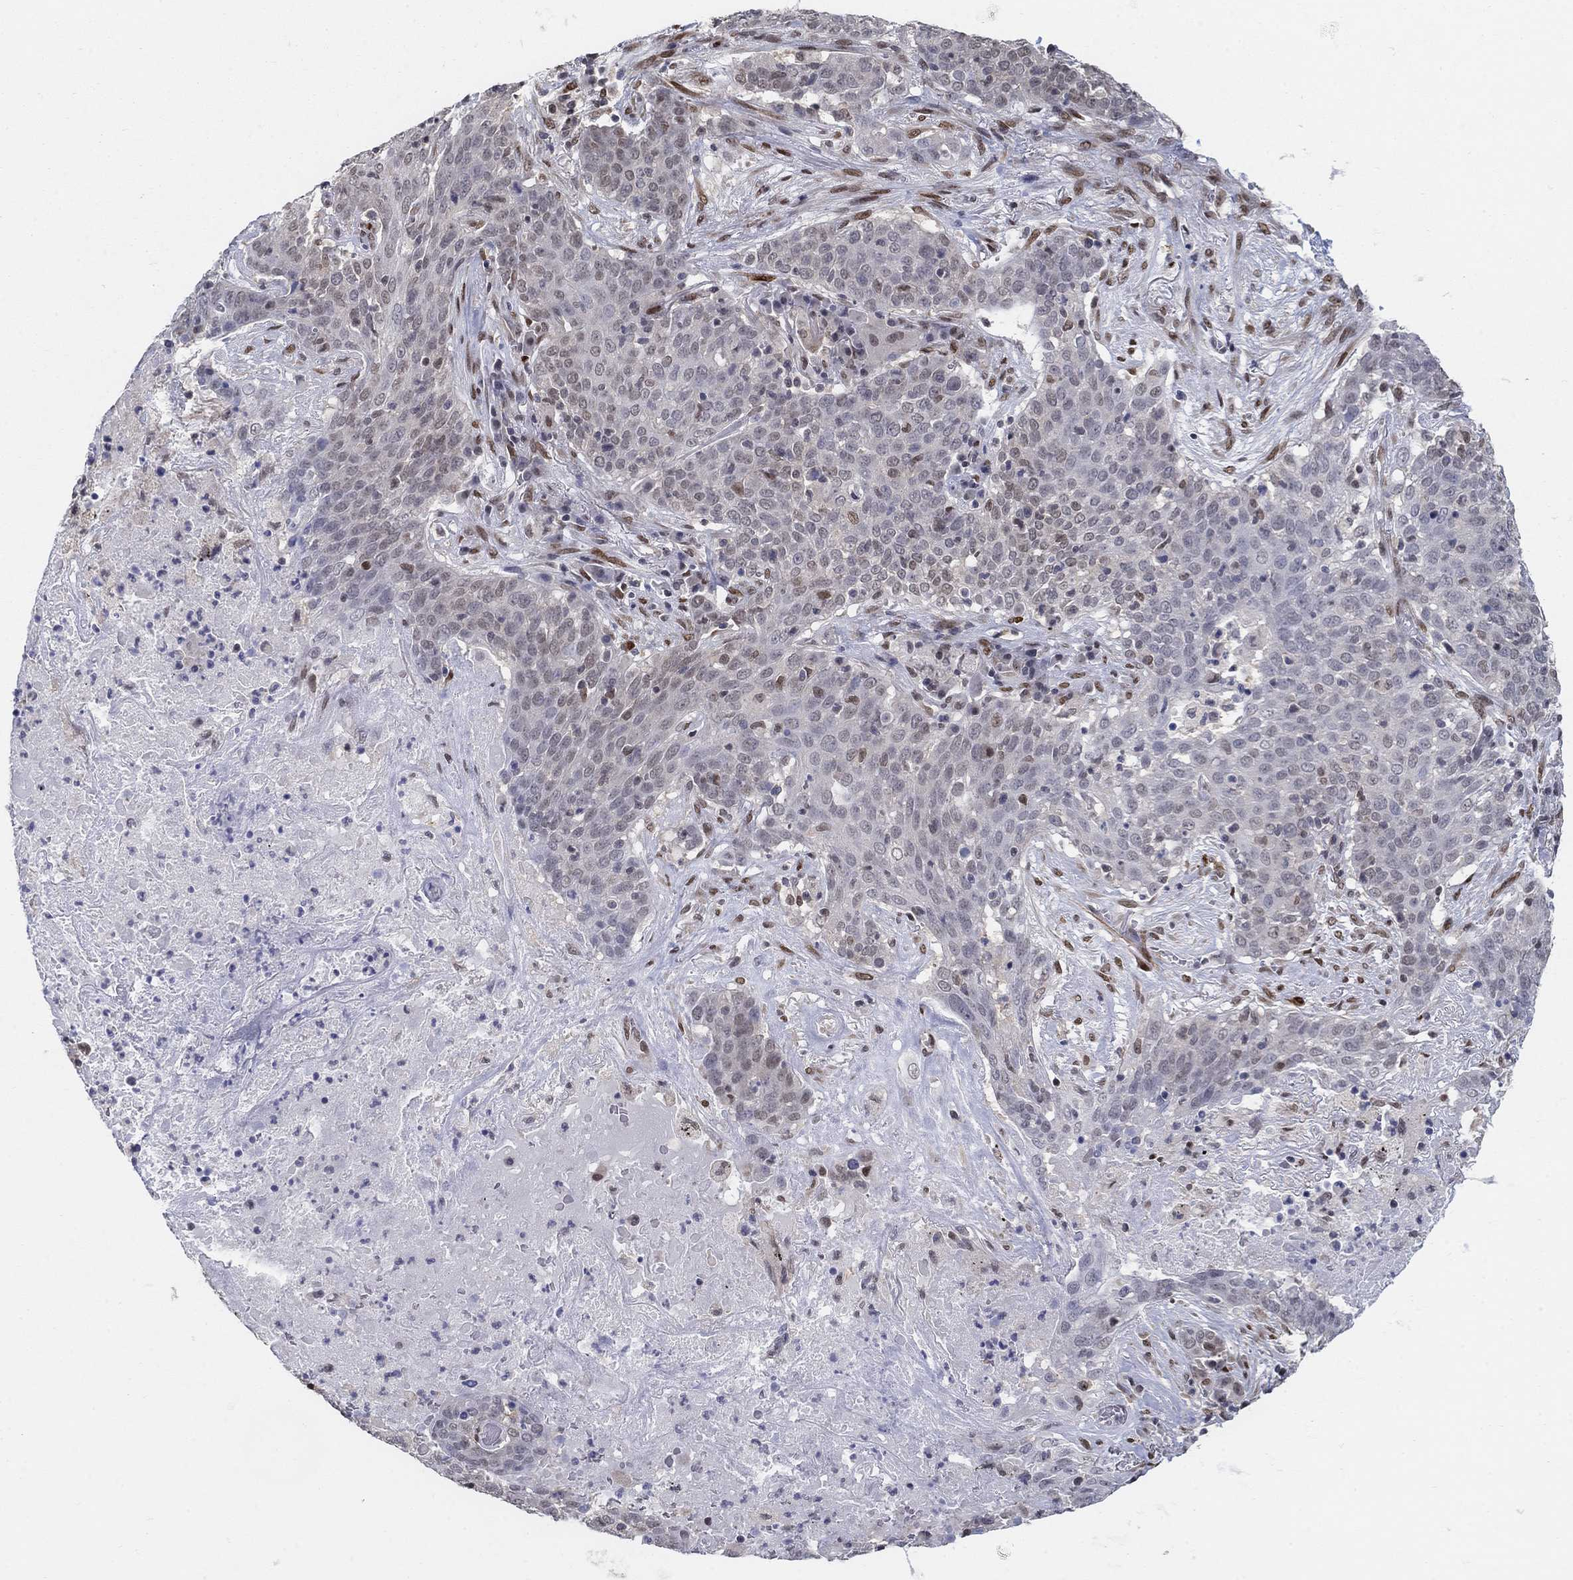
{"staining": {"intensity": "moderate", "quantity": "<25%", "location": "nuclear"}, "tissue": "lung cancer", "cell_type": "Tumor cells", "image_type": "cancer", "snomed": [{"axis": "morphology", "description": "Squamous cell carcinoma, NOS"}, {"axis": "topography", "description": "Lung"}], "caption": "Moderate nuclear protein positivity is present in about <25% of tumor cells in lung cancer (squamous cell carcinoma). (brown staining indicates protein expression, while blue staining denotes nuclei).", "gene": "CENPE", "patient": {"sex": "male", "age": 82}}